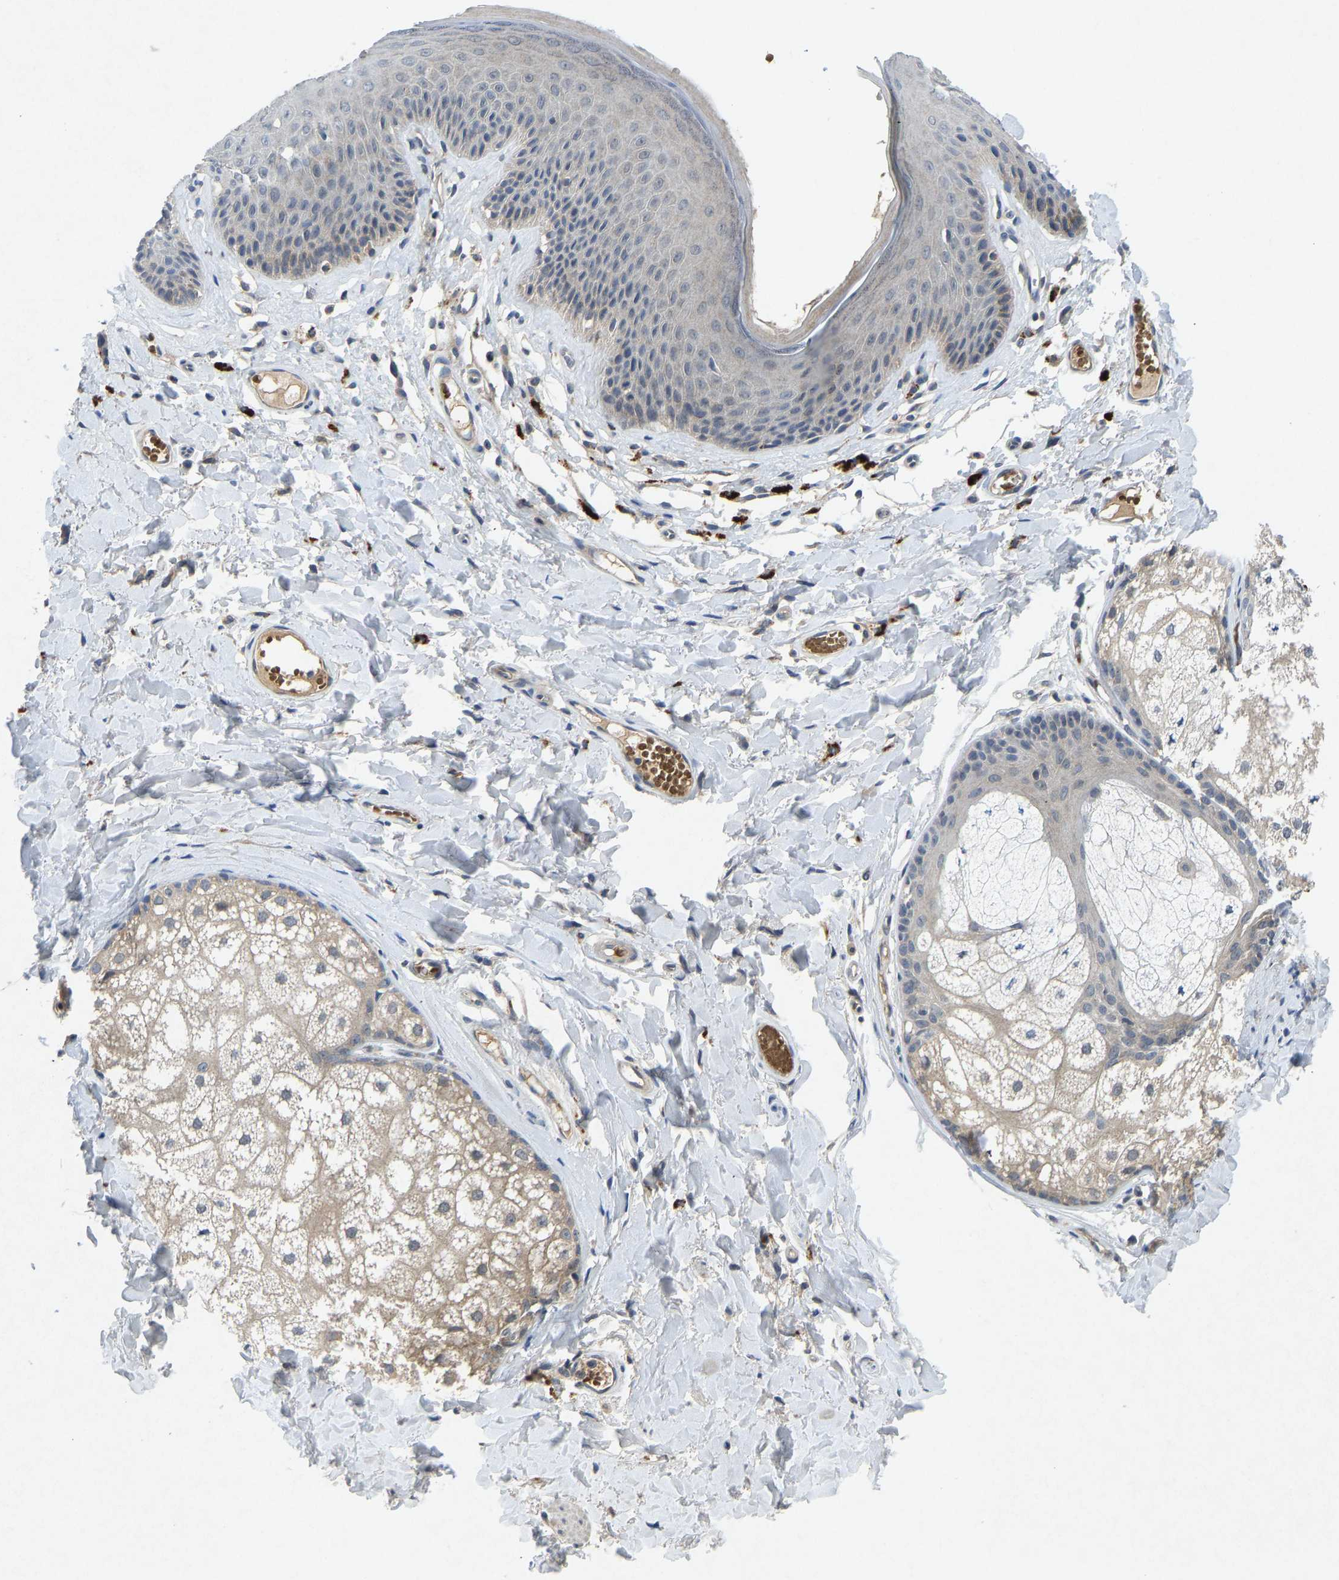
{"staining": {"intensity": "moderate", "quantity": "<25%", "location": "cytoplasmic/membranous"}, "tissue": "skin", "cell_type": "Epidermal cells", "image_type": "normal", "snomed": [{"axis": "morphology", "description": "Normal tissue, NOS"}, {"axis": "topography", "description": "Vulva"}], "caption": "Immunohistochemical staining of normal human skin demonstrates moderate cytoplasmic/membranous protein positivity in about <25% of epidermal cells. Ihc stains the protein in brown and the nuclei are stained blue.", "gene": "PDE7A", "patient": {"sex": "female", "age": 73}}